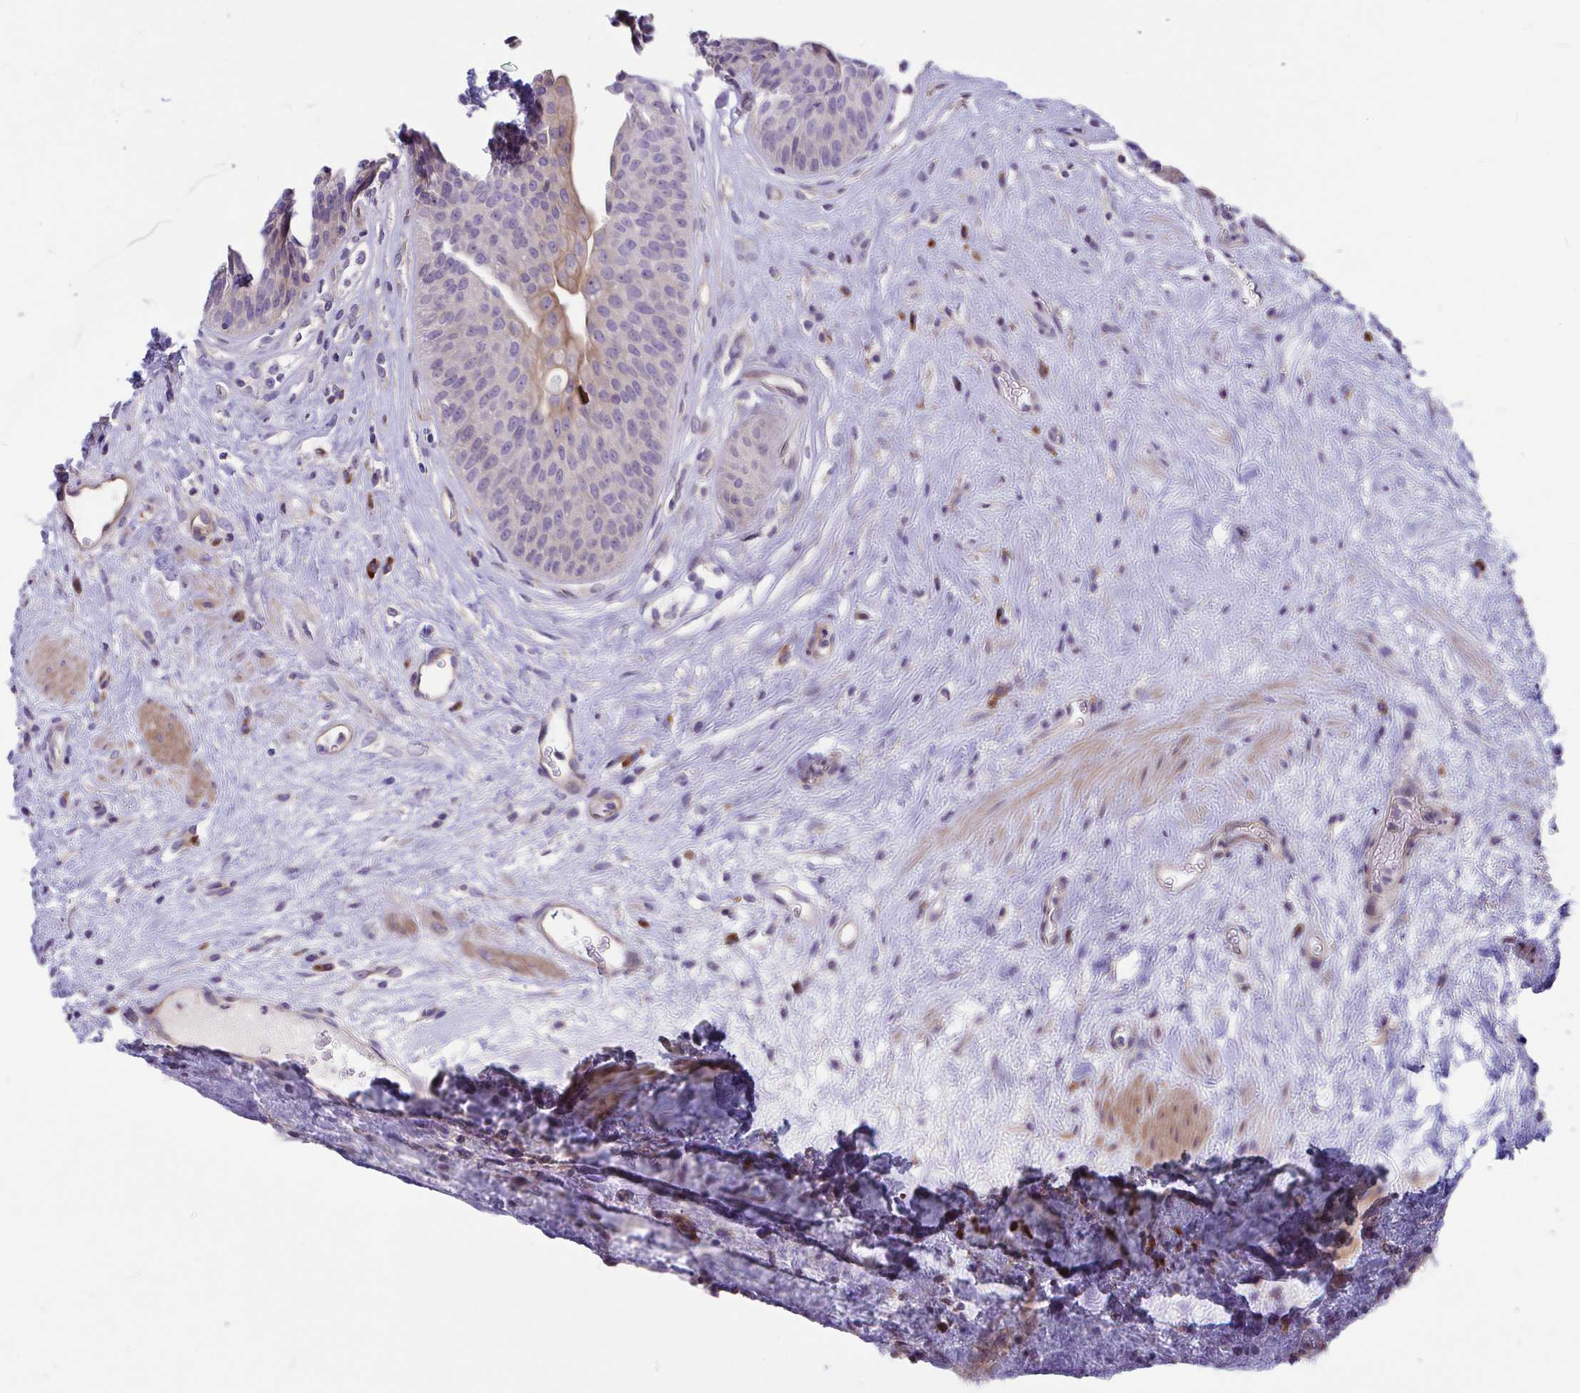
{"staining": {"intensity": "moderate", "quantity": "25%-75%", "location": "cytoplasmic/membranous"}, "tissue": "urinary bladder", "cell_type": "Urothelial cells", "image_type": "normal", "snomed": [{"axis": "morphology", "description": "Normal tissue, NOS"}, {"axis": "topography", "description": "Urinary bladder"}], "caption": "Protein staining exhibits moderate cytoplasmic/membranous positivity in about 25%-75% of urothelial cells in normal urinary bladder.", "gene": "WBP1", "patient": {"sex": "female", "age": 56}}